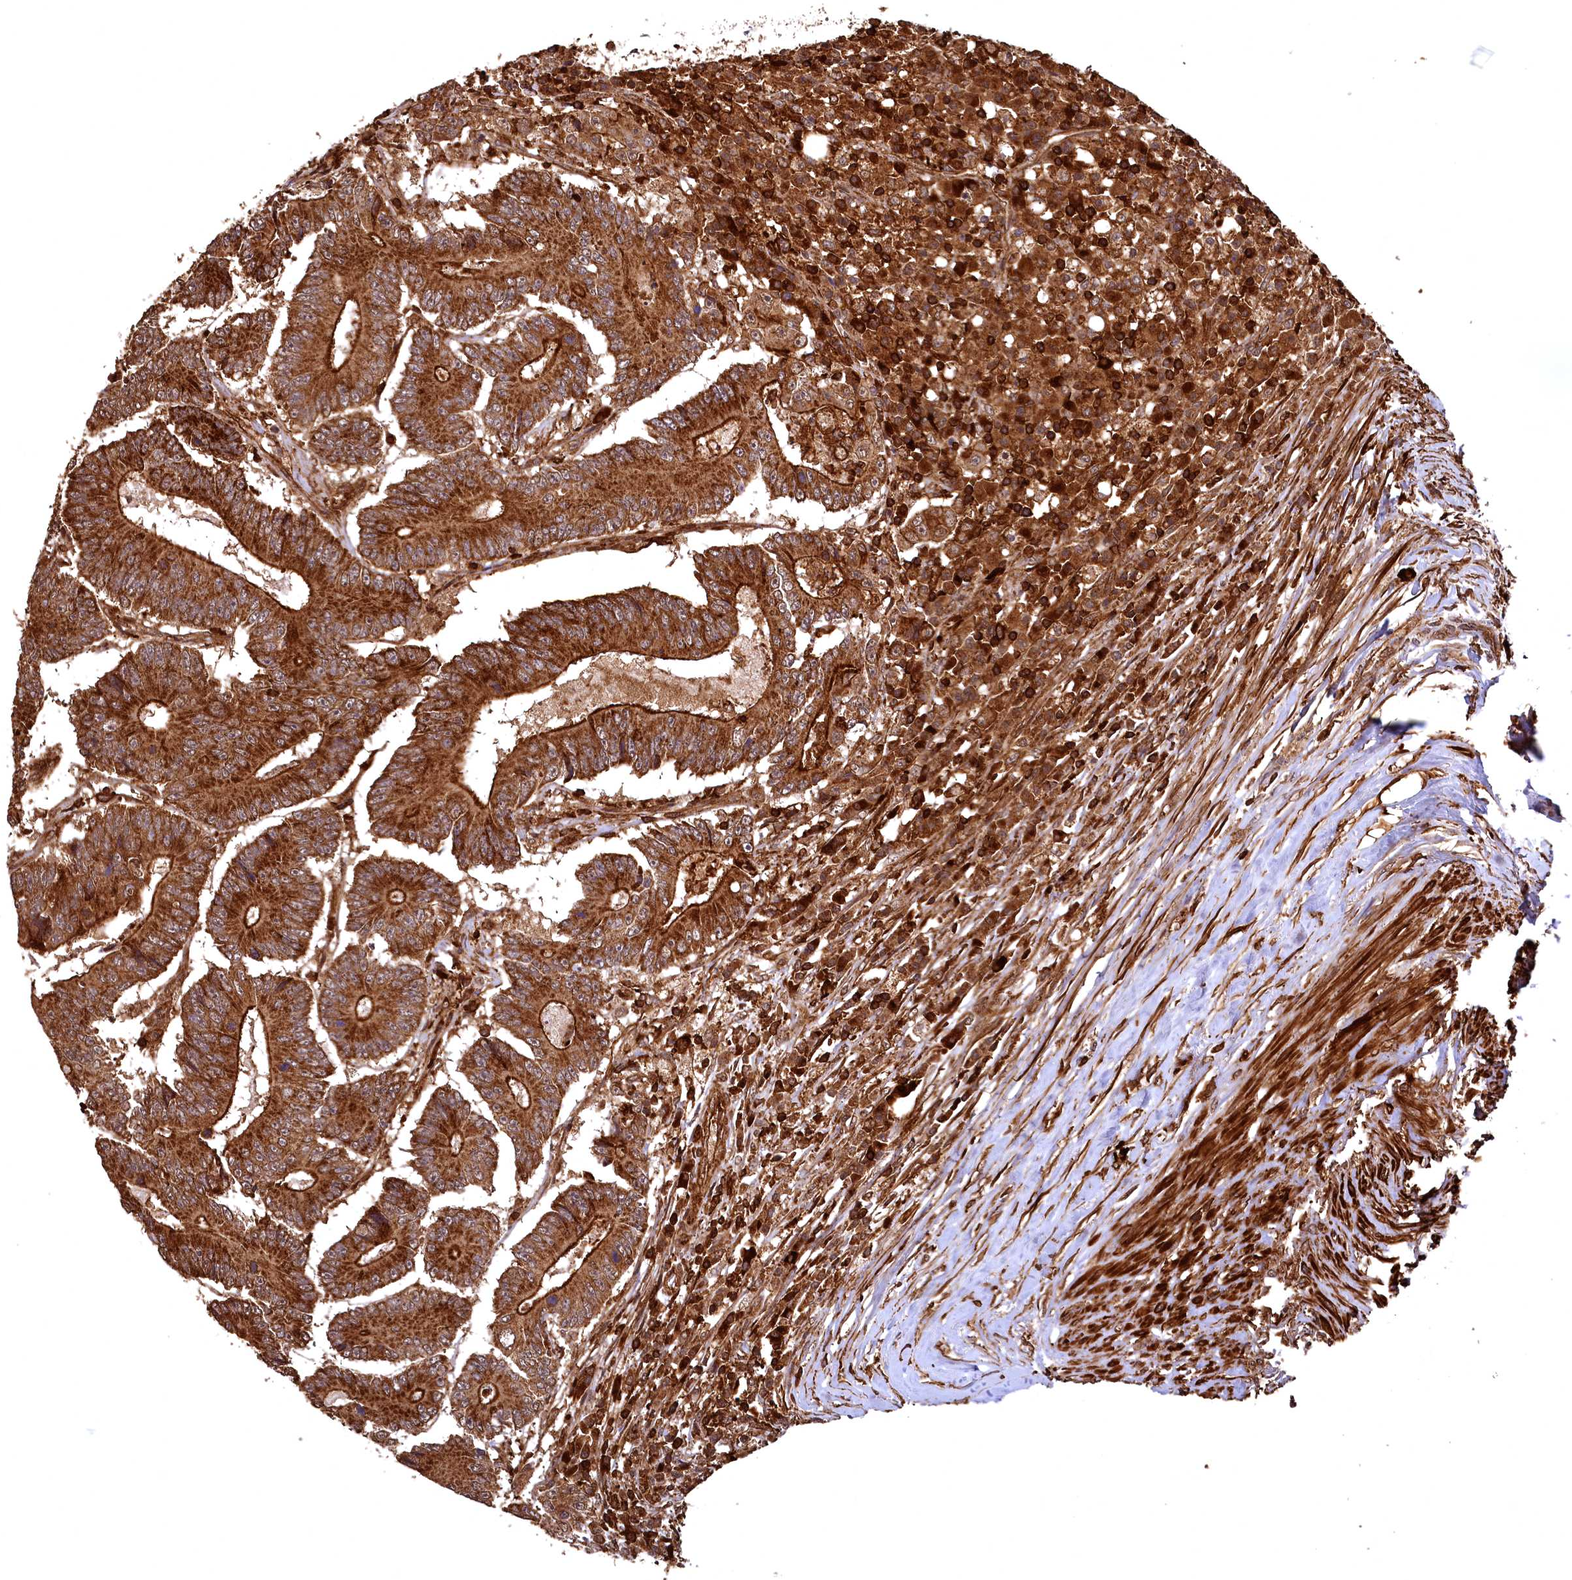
{"staining": {"intensity": "strong", "quantity": ">75%", "location": "cytoplasmic/membranous"}, "tissue": "colorectal cancer", "cell_type": "Tumor cells", "image_type": "cancer", "snomed": [{"axis": "morphology", "description": "Adenocarcinoma, NOS"}, {"axis": "topography", "description": "Colon"}], "caption": "DAB (3,3'-diaminobenzidine) immunohistochemical staining of human colorectal cancer shows strong cytoplasmic/membranous protein positivity in approximately >75% of tumor cells. (Stains: DAB (3,3'-diaminobenzidine) in brown, nuclei in blue, Microscopy: brightfield microscopy at high magnification).", "gene": "STUB1", "patient": {"sex": "male", "age": 83}}